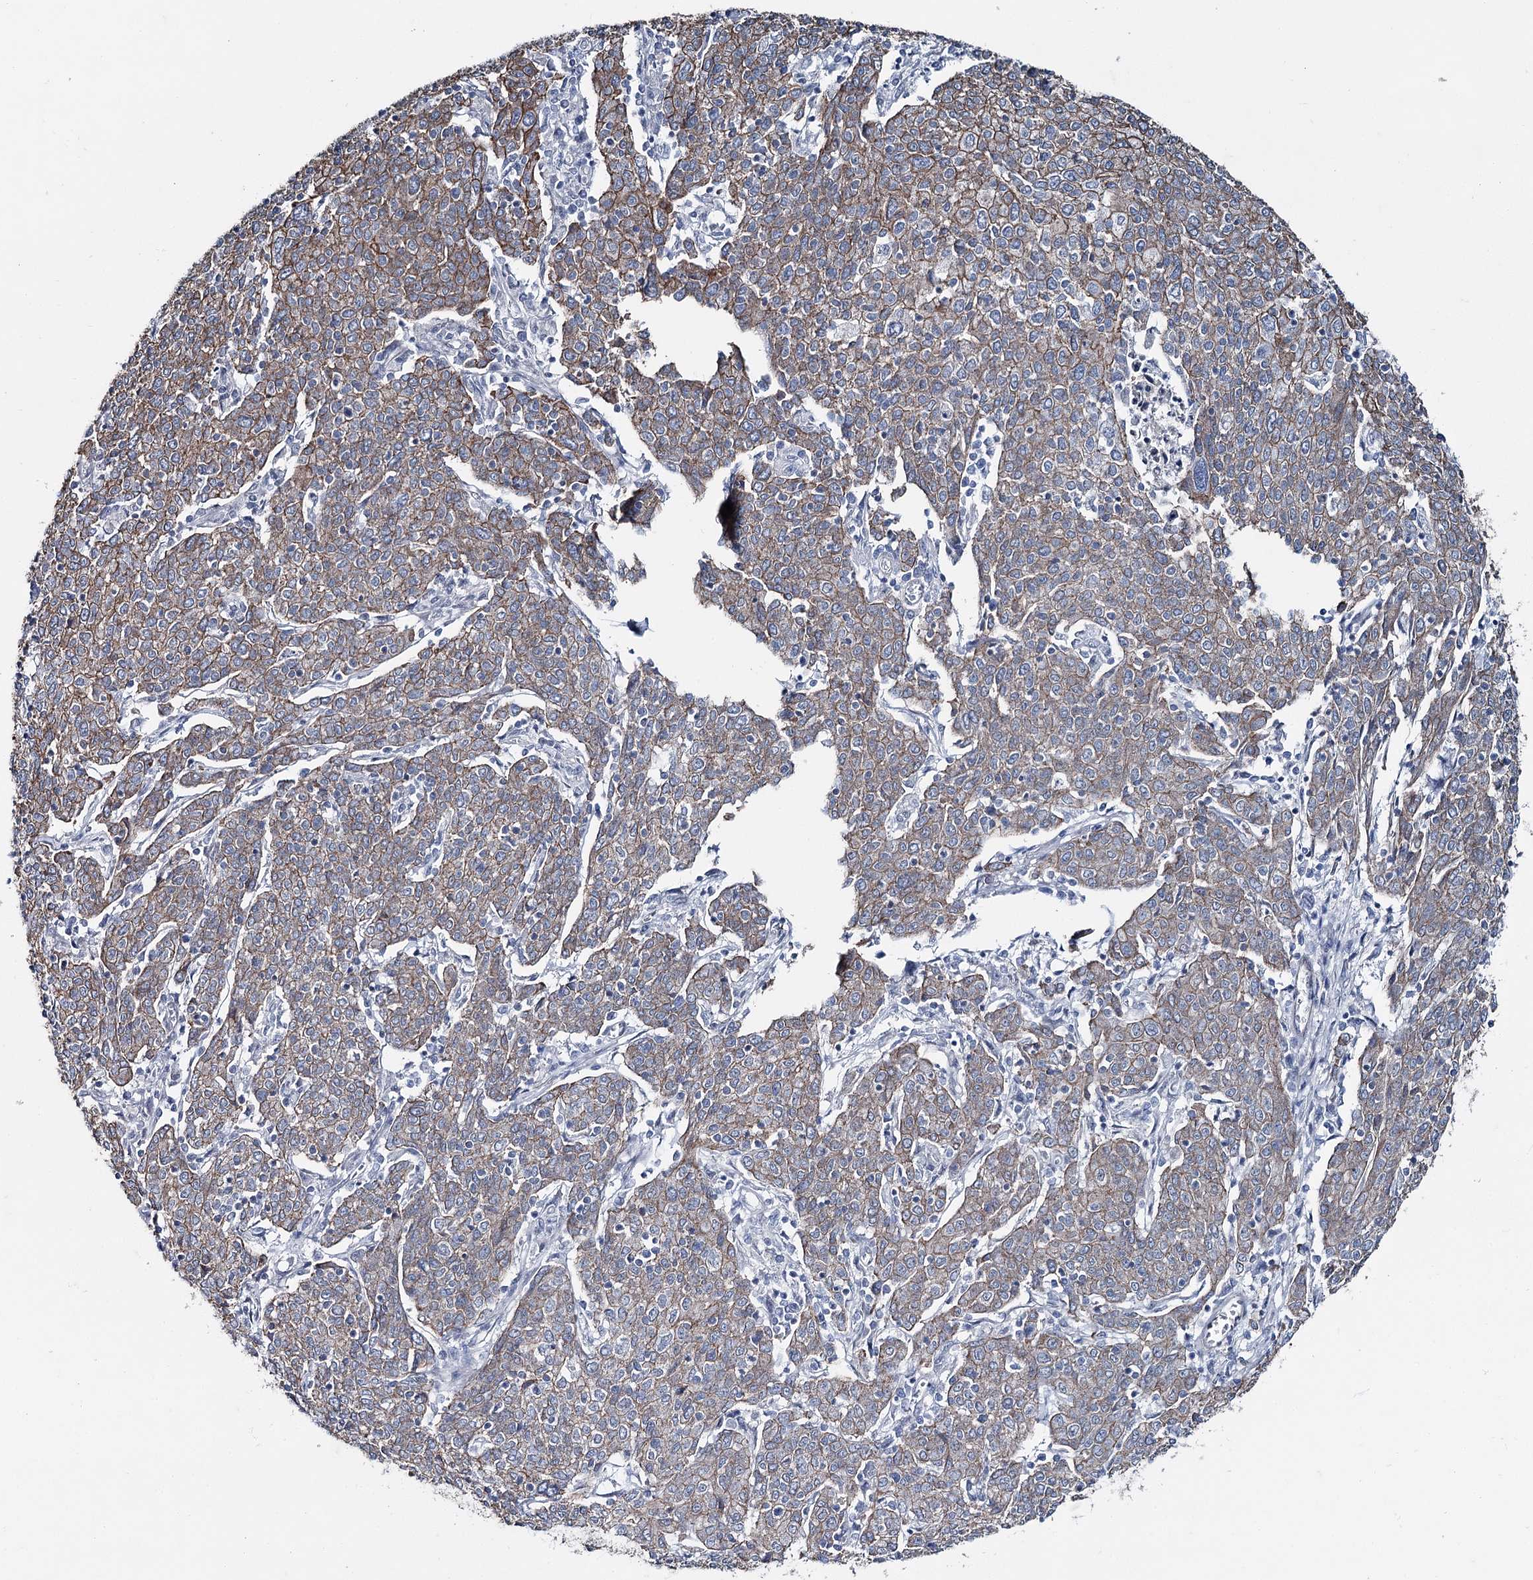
{"staining": {"intensity": "moderate", "quantity": ">75%", "location": "cytoplasmic/membranous"}, "tissue": "cervical cancer", "cell_type": "Tumor cells", "image_type": "cancer", "snomed": [{"axis": "morphology", "description": "Squamous cell carcinoma, NOS"}, {"axis": "topography", "description": "Cervix"}], "caption": "DAB immunohistochemical staining of squamous cell carcinoma (cervical) exhibits moderate cytoplasmic/membranous protein expression in approximately >75% of tumor cells.", "gene": "FAM120B", "patient": {"sex": "female", "age": 67}}